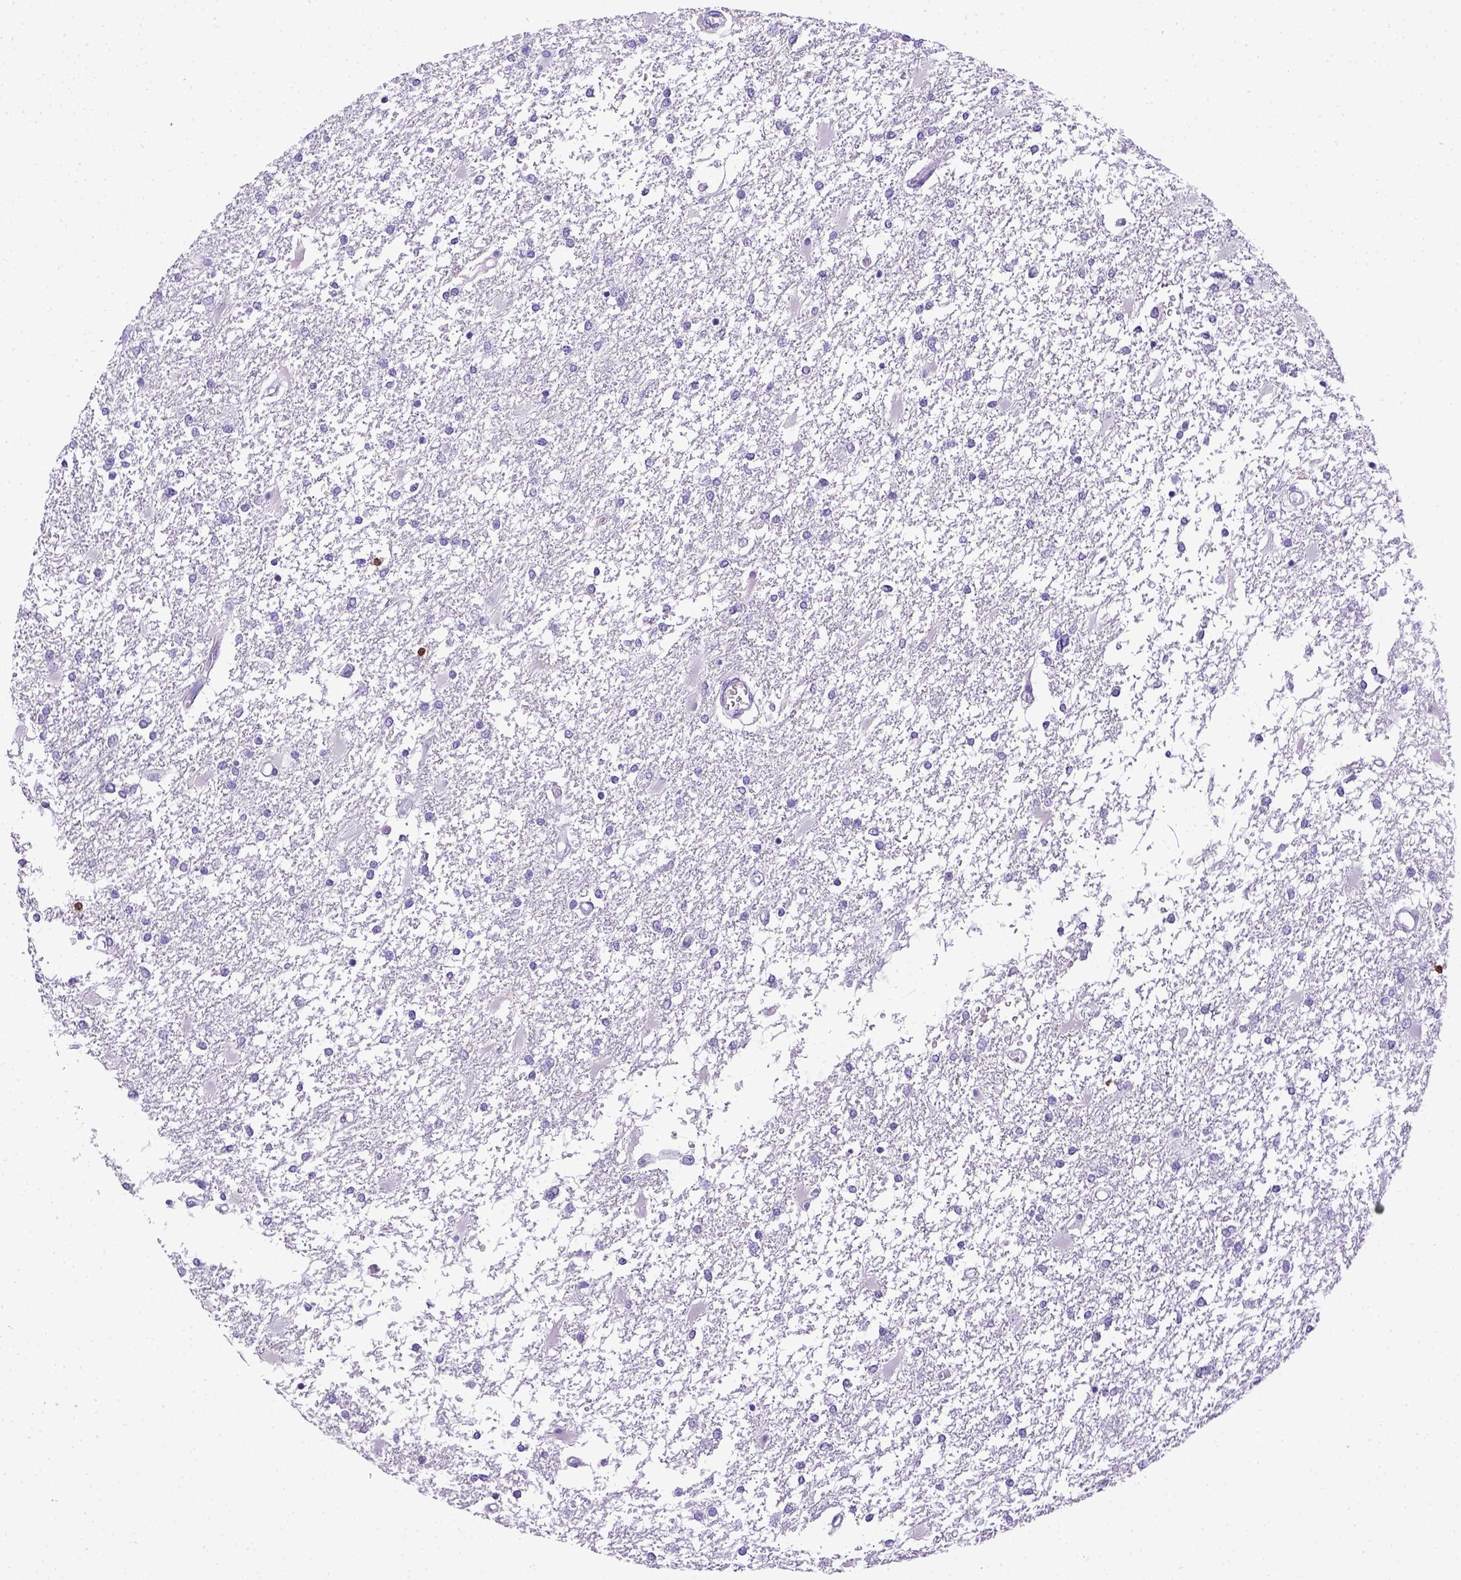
{"staining": {"intensity": "negative", "quantity": "none", "location": "none"}, "tissue": "glioma", "cell_type": "Tumor cells", "image_type": "cancer", "snomed": [{"axis": "morphology", "description": "Glioma, malignant, High grade"}, {"axis": "topography", "description": "Cerebral cortex"}], "caption": "A histopathology image of glioma stained for a protein shows no brown staining in tumor cells. (DAB (3,3'-diaminobenzidine) immunohistochemistry (IHC) with hematoxylin counter stain).", "gene": "CD3E", "patient": {"sex": "male", "age": 79}}